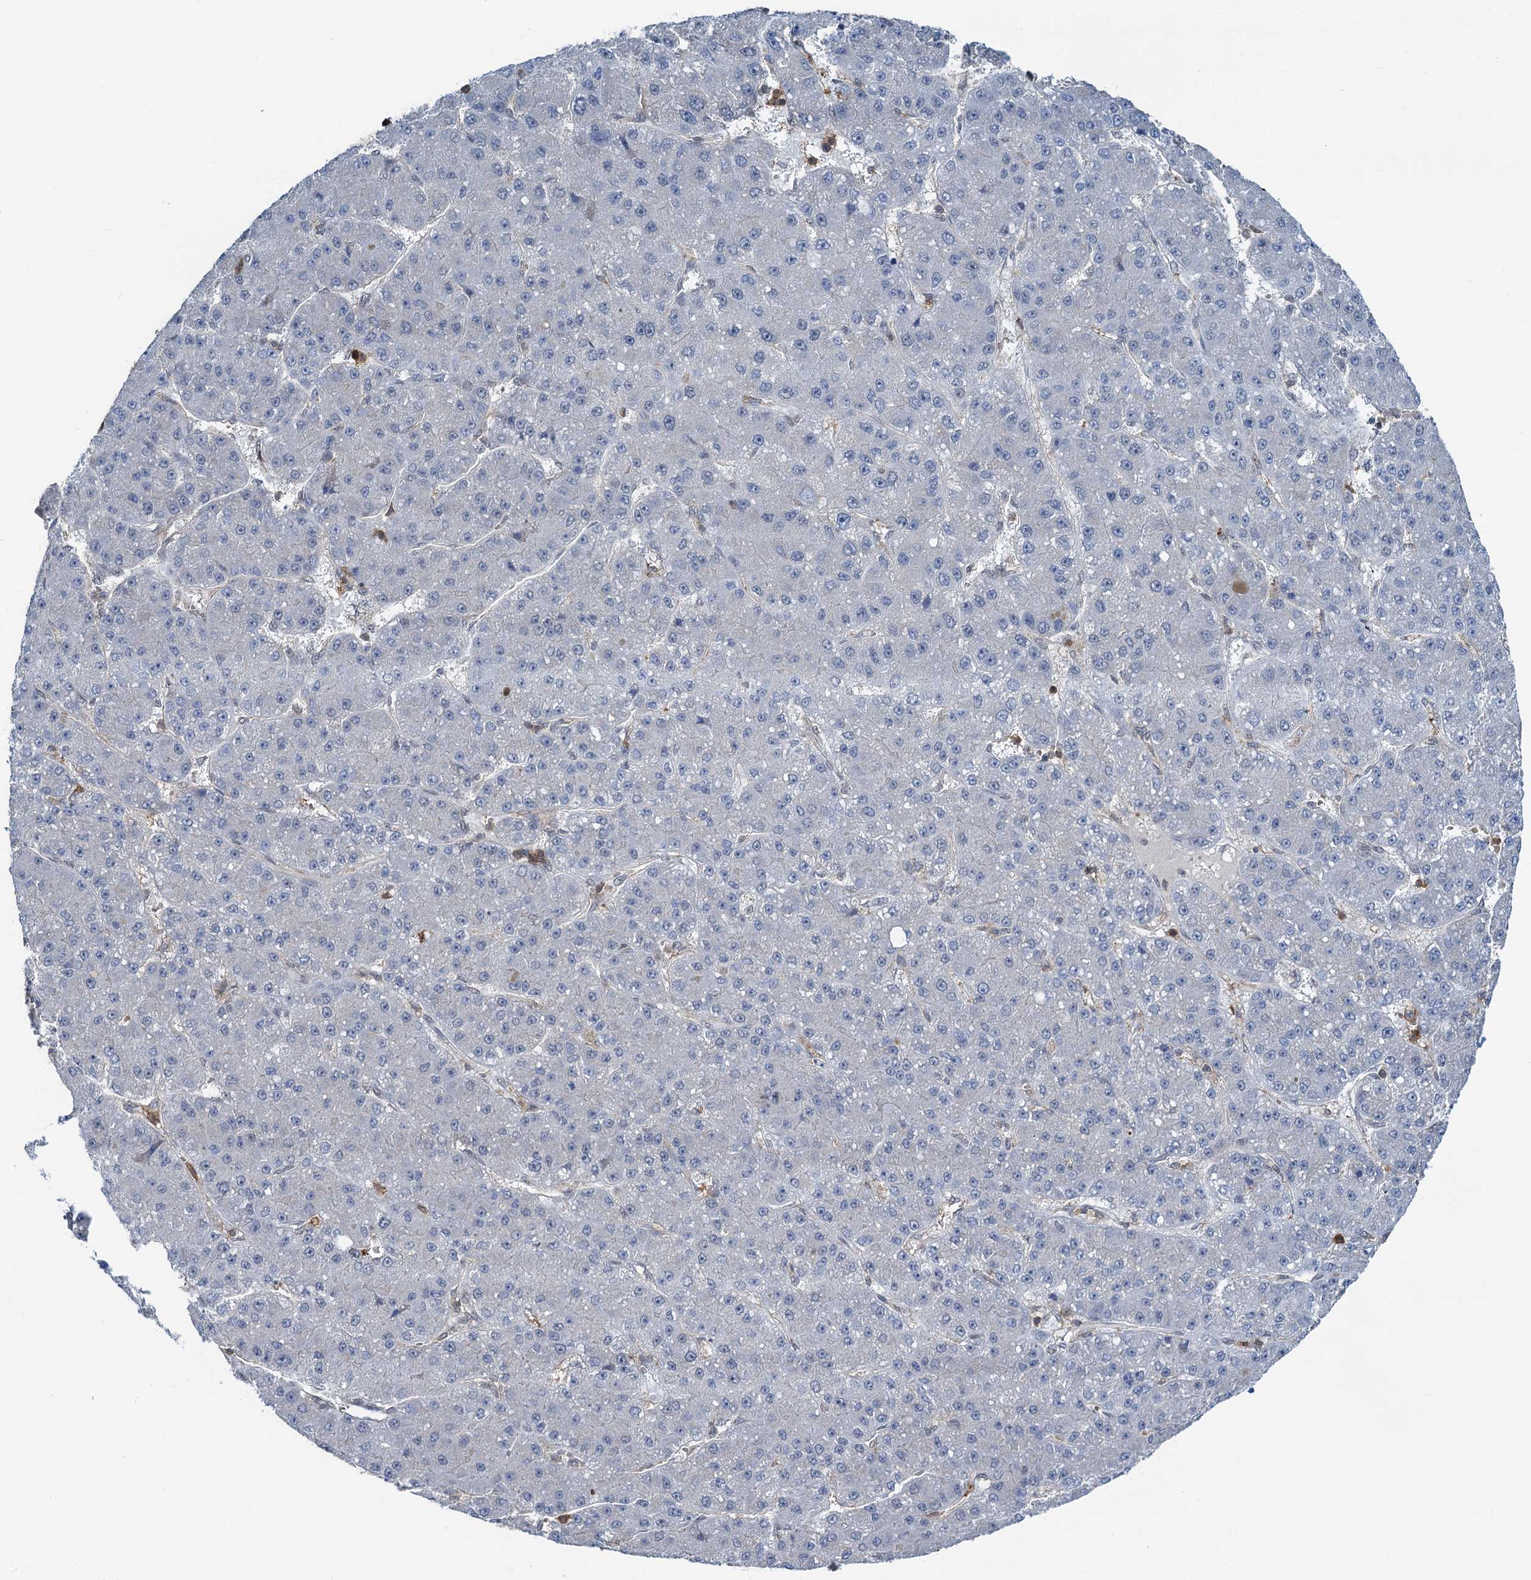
{"staining": {"intensity": "negative", "quantity": "none", "location": "none"}, "tissue": "liver cancer", "cell_type": "Tumor cells", "image_type": "cancer", "snomed": [{"axis": "morphology", "description": "Carcinoma, Hepatocellular, NOS"}, {"axis": "topography", "description": "Liver"}], "caption": "Histopathology image shows no protein positivity in tumor cells of liver cancer (hepatocellular carcinoma) tissue.", "gene": "ZNF609", "patient": {"sex": "male", "age": 67}}